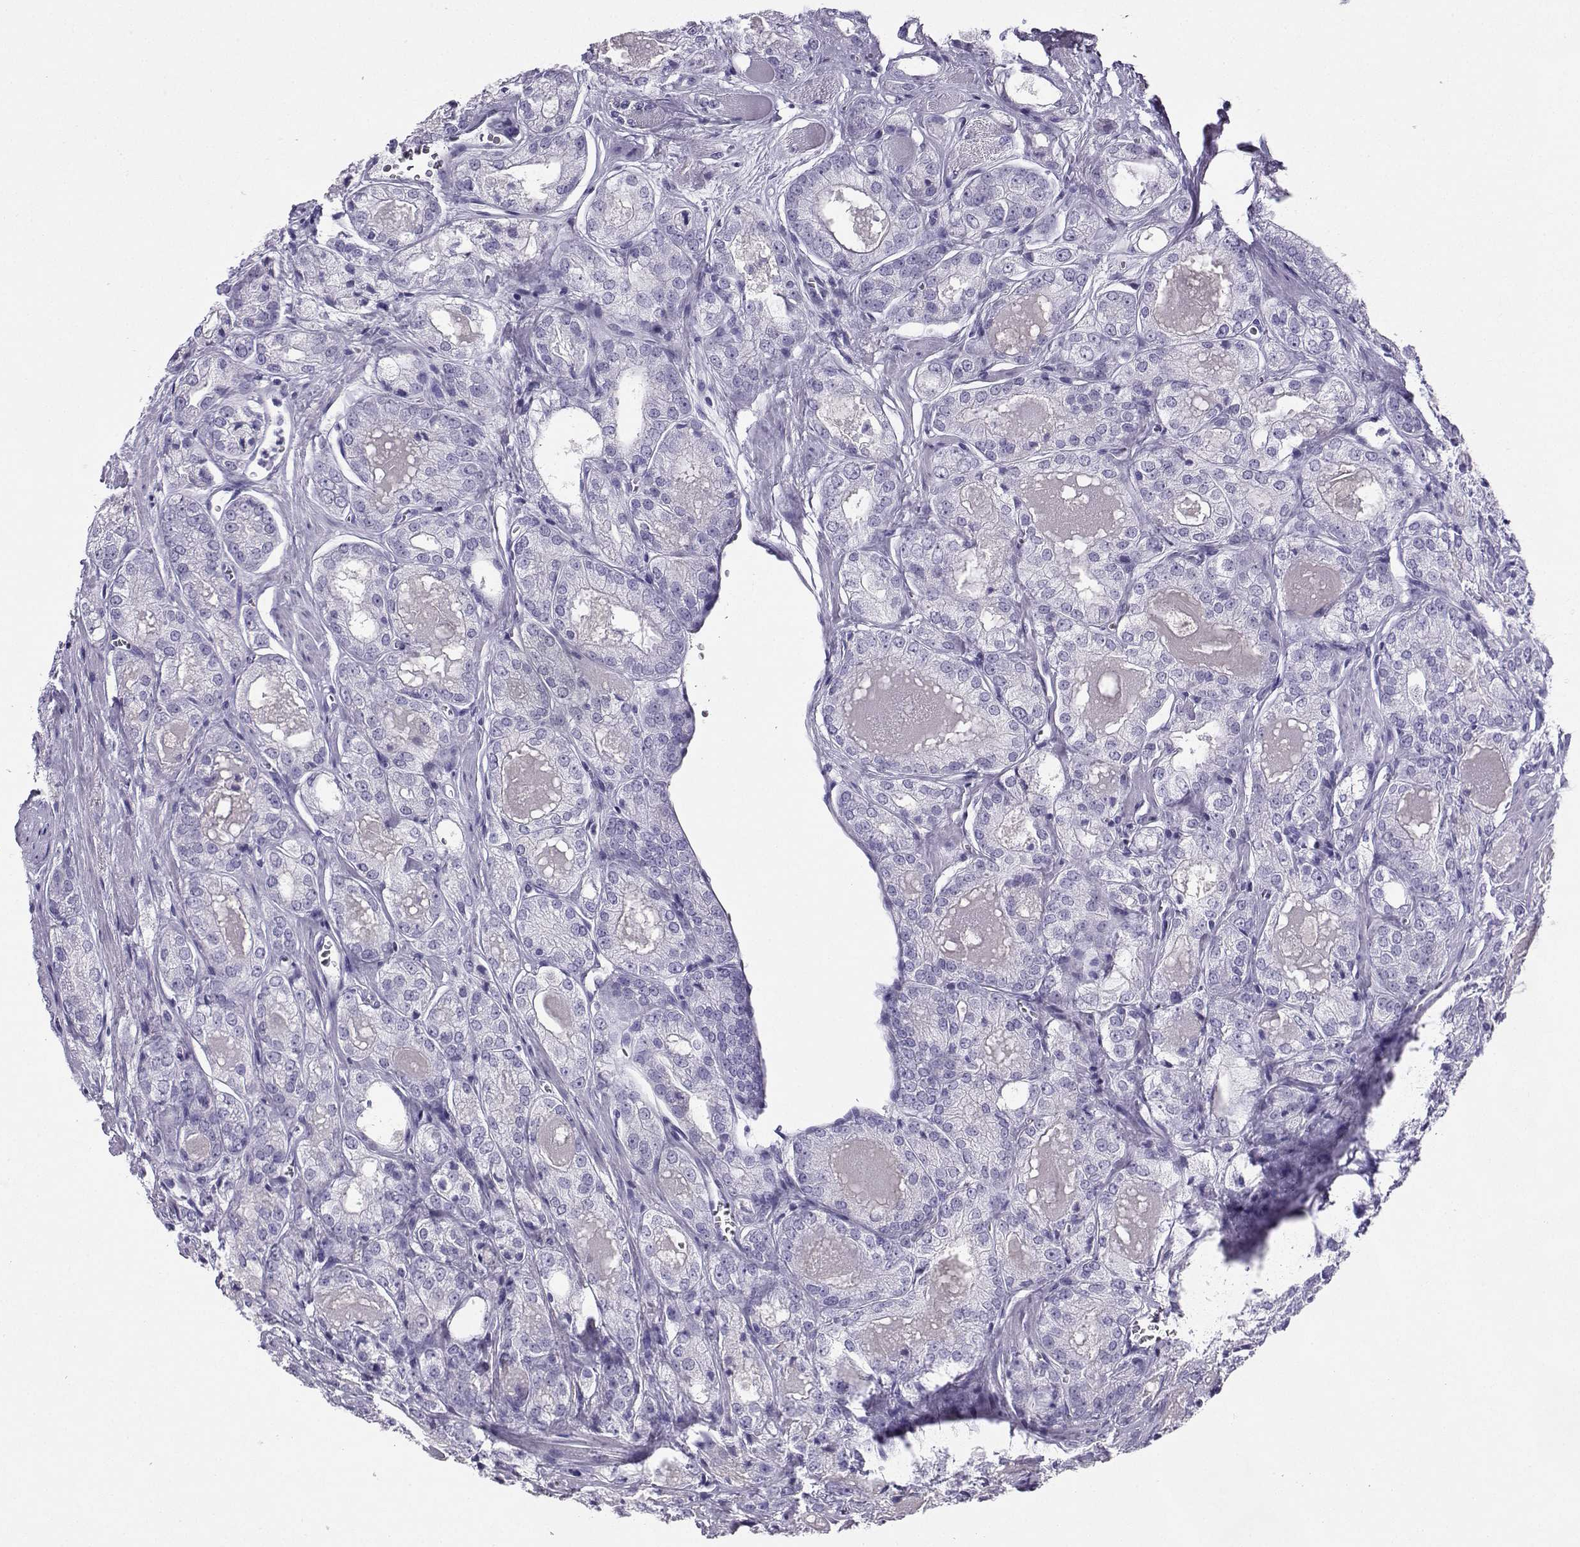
{"staining": {"intensity": "negative", "quantity": "none", "location": "none"}, "tissue": "prostate cancer", "cell_type": "Tumor cells", "image_type": "cancer", "snomed": [{"axis": "morphology", "description": "Adenocarcinoma, NOS"}, {"axis": "morphology", "description": "Adenocarcinoma, High grade"}, {"axis": "topography", "description": "Prostate"}], "caption": "The IHC photomicrograph has no significant expression in tumor cells of prostate cancer tissue.", "gene": "CD109", "patient": {"sex": "male", "age": 70}}